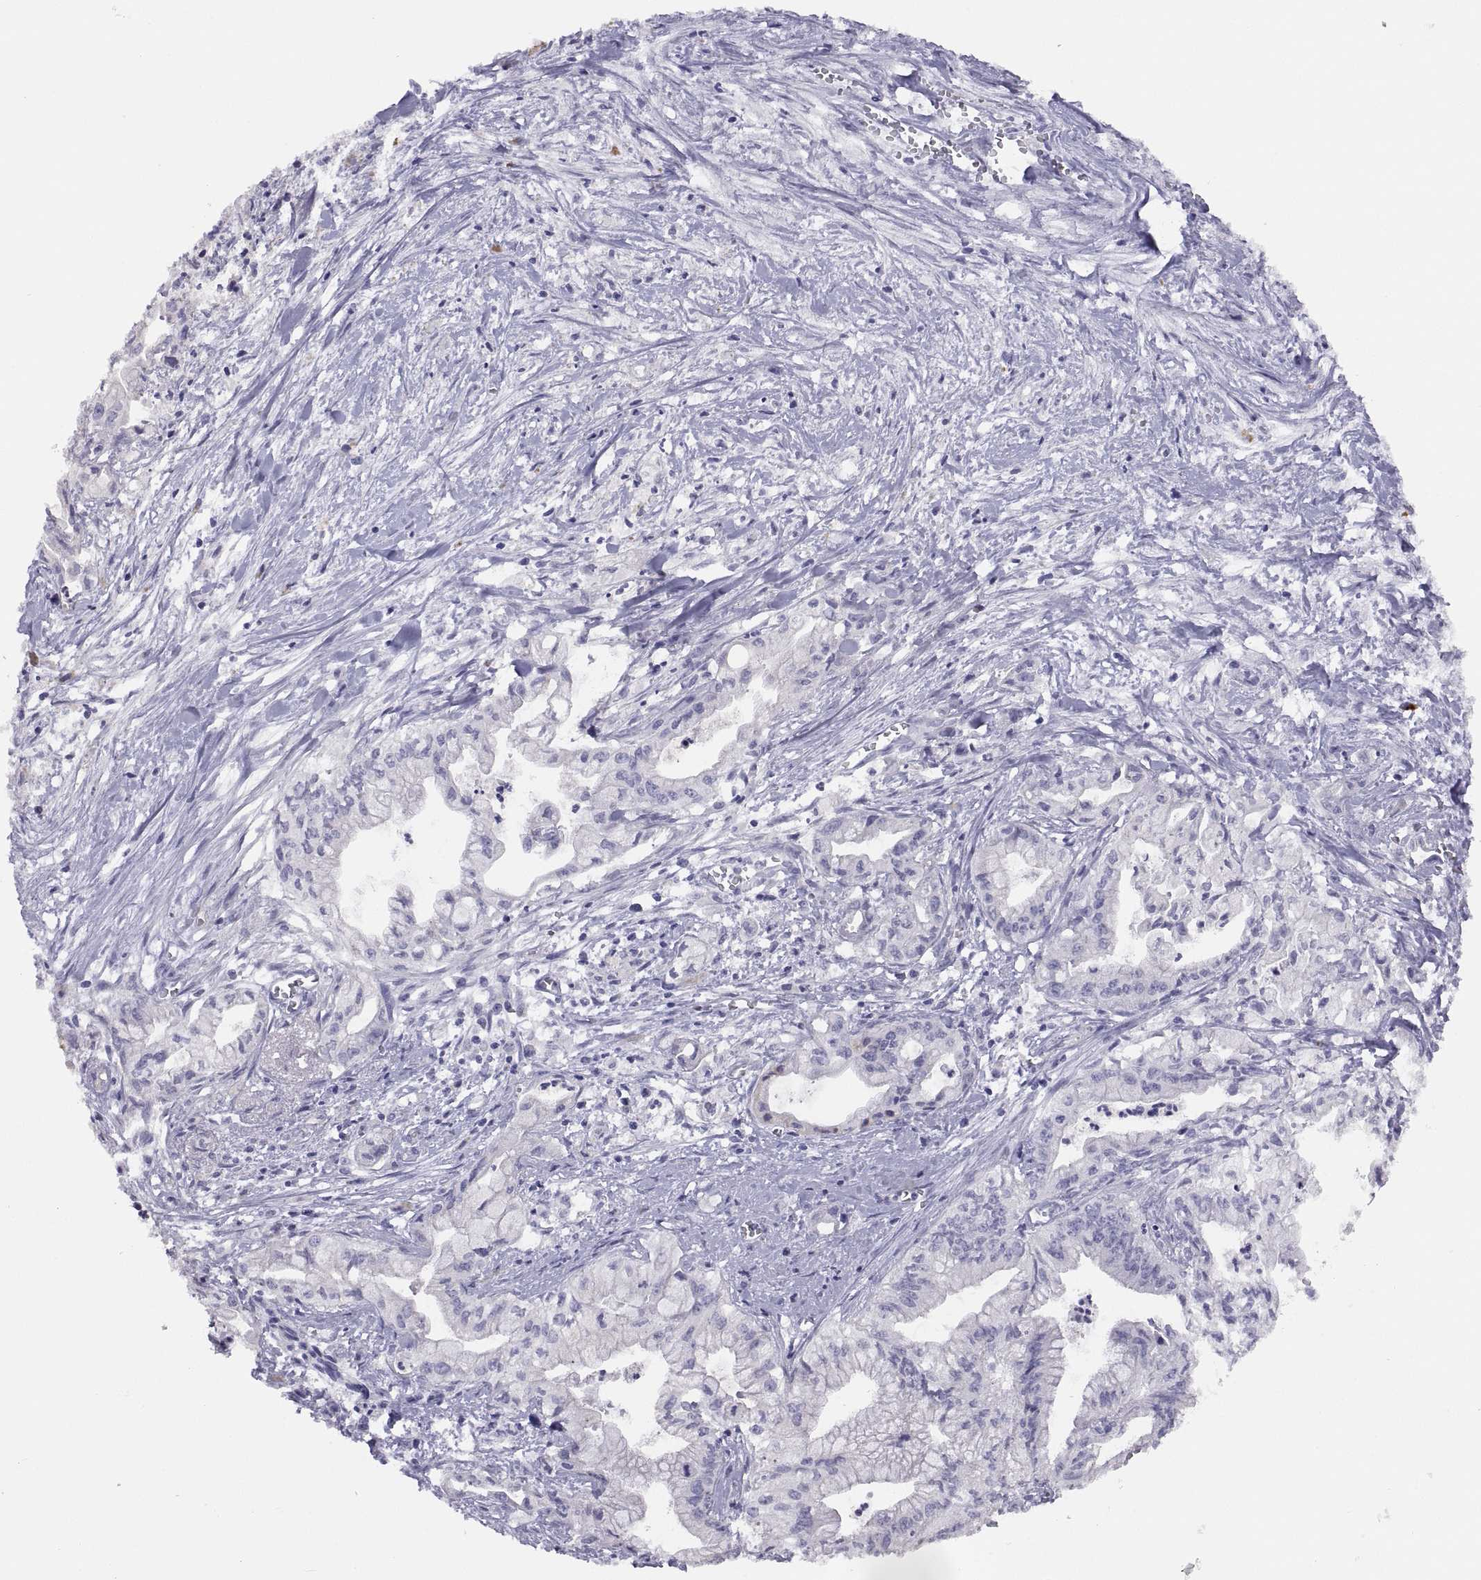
{"staining": {"intensity": "negative", "quantity": "none", "location": "none"}, "tissue": "pancreatic cancer", "cell_type": "Tumor cells", "image_type": "cancer", "snomed": [{"axis": "morphology", "description": "Adenocarcinoma, NOS"}, {"axis": "topography", "description": "Pancreas"}], "caption": "High magnification brightfield microscopy of adenocarcinoma (pancreatic) stained with DAB (brown) and counterstained with hematoxylin (blue): tumor cells show no significant staining.", "gene": "STRC", "patient": {"sex": "male", "age": 71}}